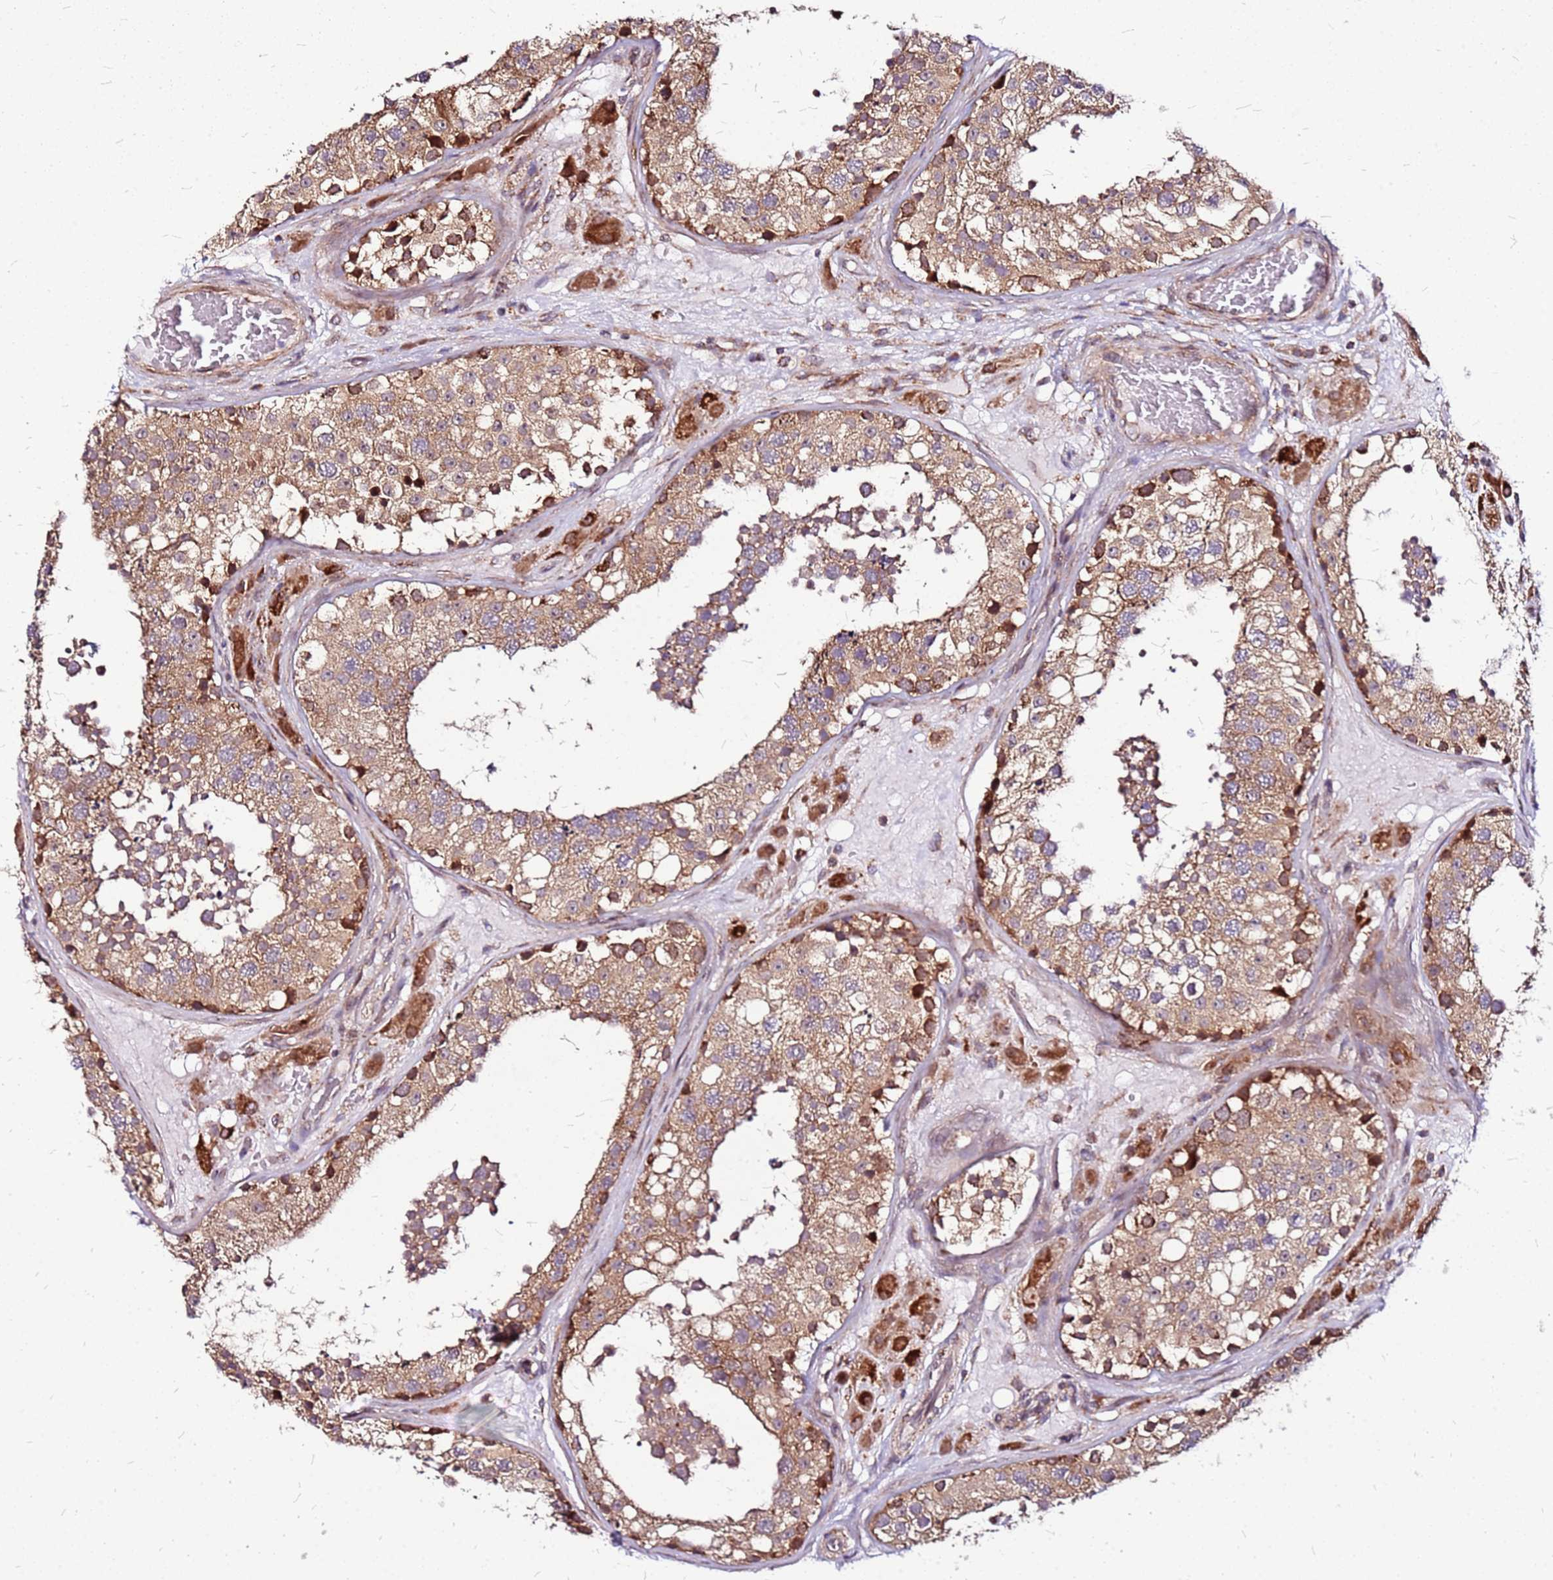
{"staining": {"intensity": "strong", "quantity": "25%-75%", "location": "cytoplasmic/membranous"}, "tissue": "testis", "cell_type": "Cells in seminiferous ducts", "image_type": "normal", "snomed": [{"axis": "morphology", "description": "Normal tissue, NOS"}, {"axis": "topography", "description": "Testis"}], "caption": "High-magnification brightfield microscopy of normal testis stained with DAB (3,3'-diaminobenzidine) (brown) and counterstained with hematoxylin (blue). cells in seminiferous ducts exhibit strong cytoplasmic/membranous expression is appreciated in approximately25%-75% of cells. (brown staining indicates protein expression, while blue staining denotes nuclei).", "gene": "OR51T1", "patient": {"sex": "male", "age": 26}}